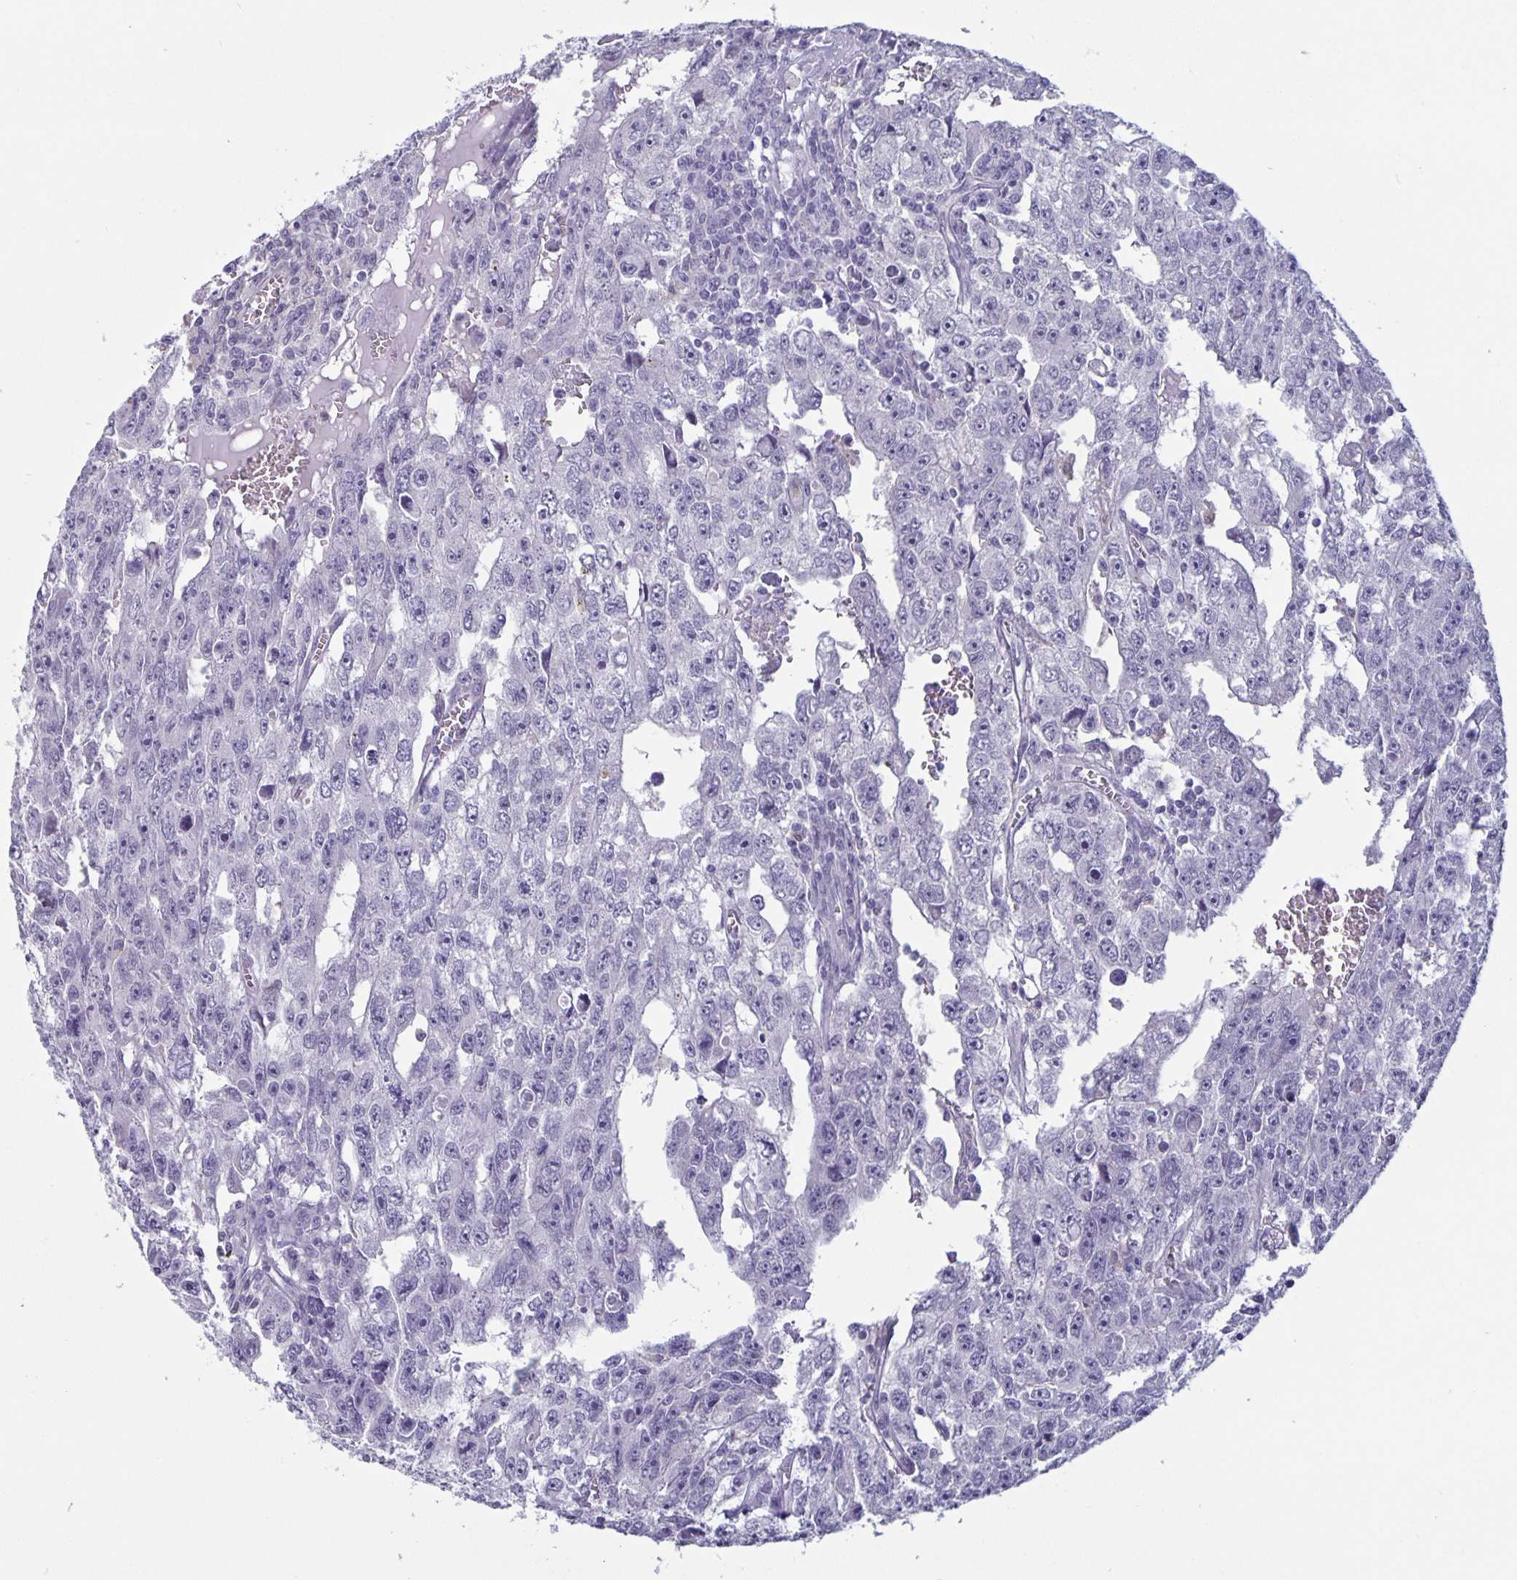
{"staining": {"intensity": "negative", "quantity": "none", "location": "none"}, "tissue": "testis cancer", "cell_type": "Tumor cells", "image_type": "cancer", "snomed": [{"axis": "morphology", "description": "Carcinoma, Embryonal, NOS"}, {"axis": "topography", "description": "Testis"}], "caption": "DAB immunohistochemical staining of testis embryonal carcinoma exhibits no significant expression in tumor cells.", "gene": "PLCB3", "patient": {"sex": "male", "age": 20}}